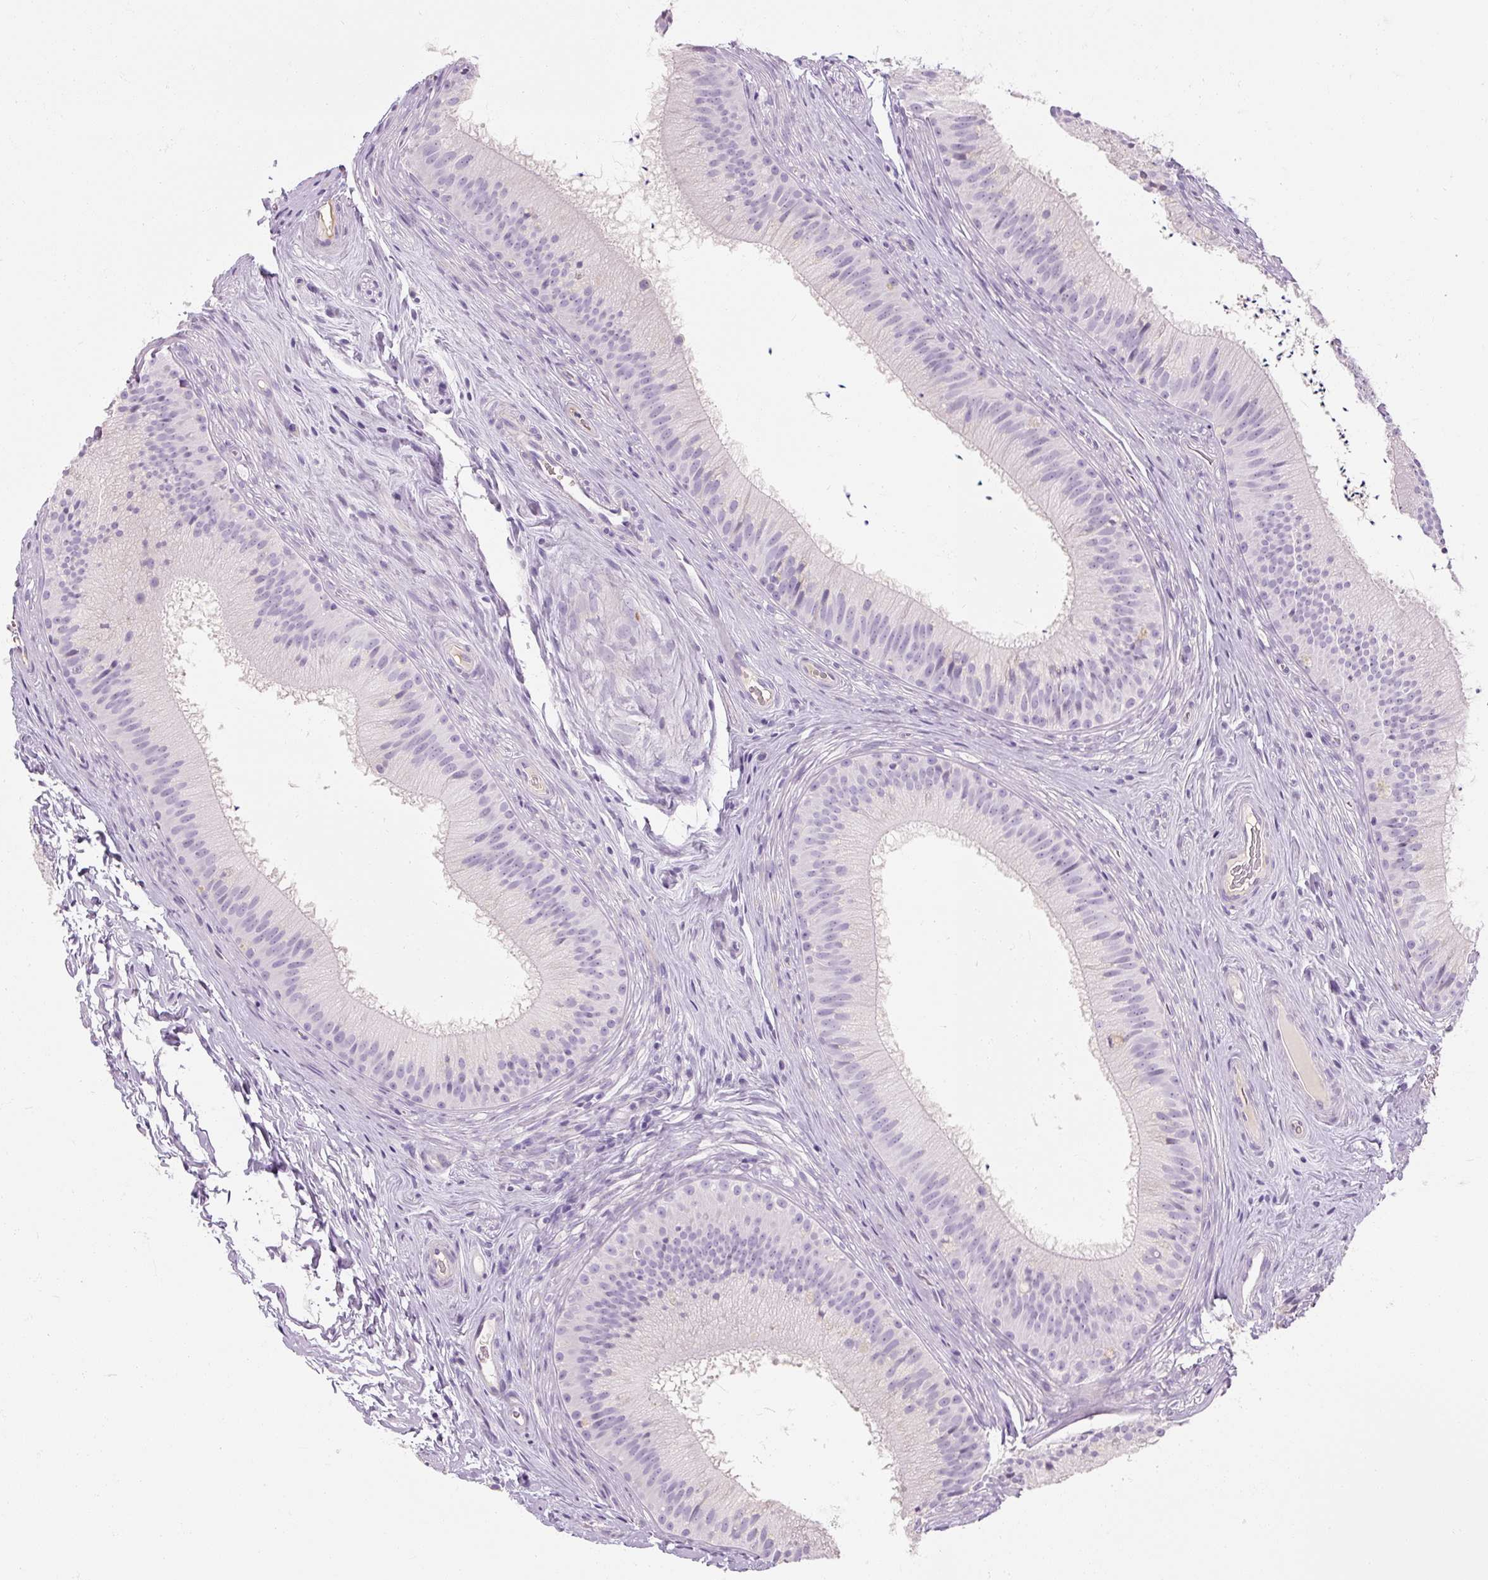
{"staining": {"intensity": "negative", "quantity": "none", "location": "none"}, "tissue": "epididymis", "cell_type": "Glandular cells", "image_type": "normal", "snomed": [{"axis": "morphology", "description": "Normal tissue, NOS"}, {"axis": "topography", "description": "Epididymis"}], "caption": "Immunohistochemical staining of benign epididymis exhibits no significant expression in glandular cells.", "gene": "NFE2L3", "patient": {"sex": "male", "age": 24}}